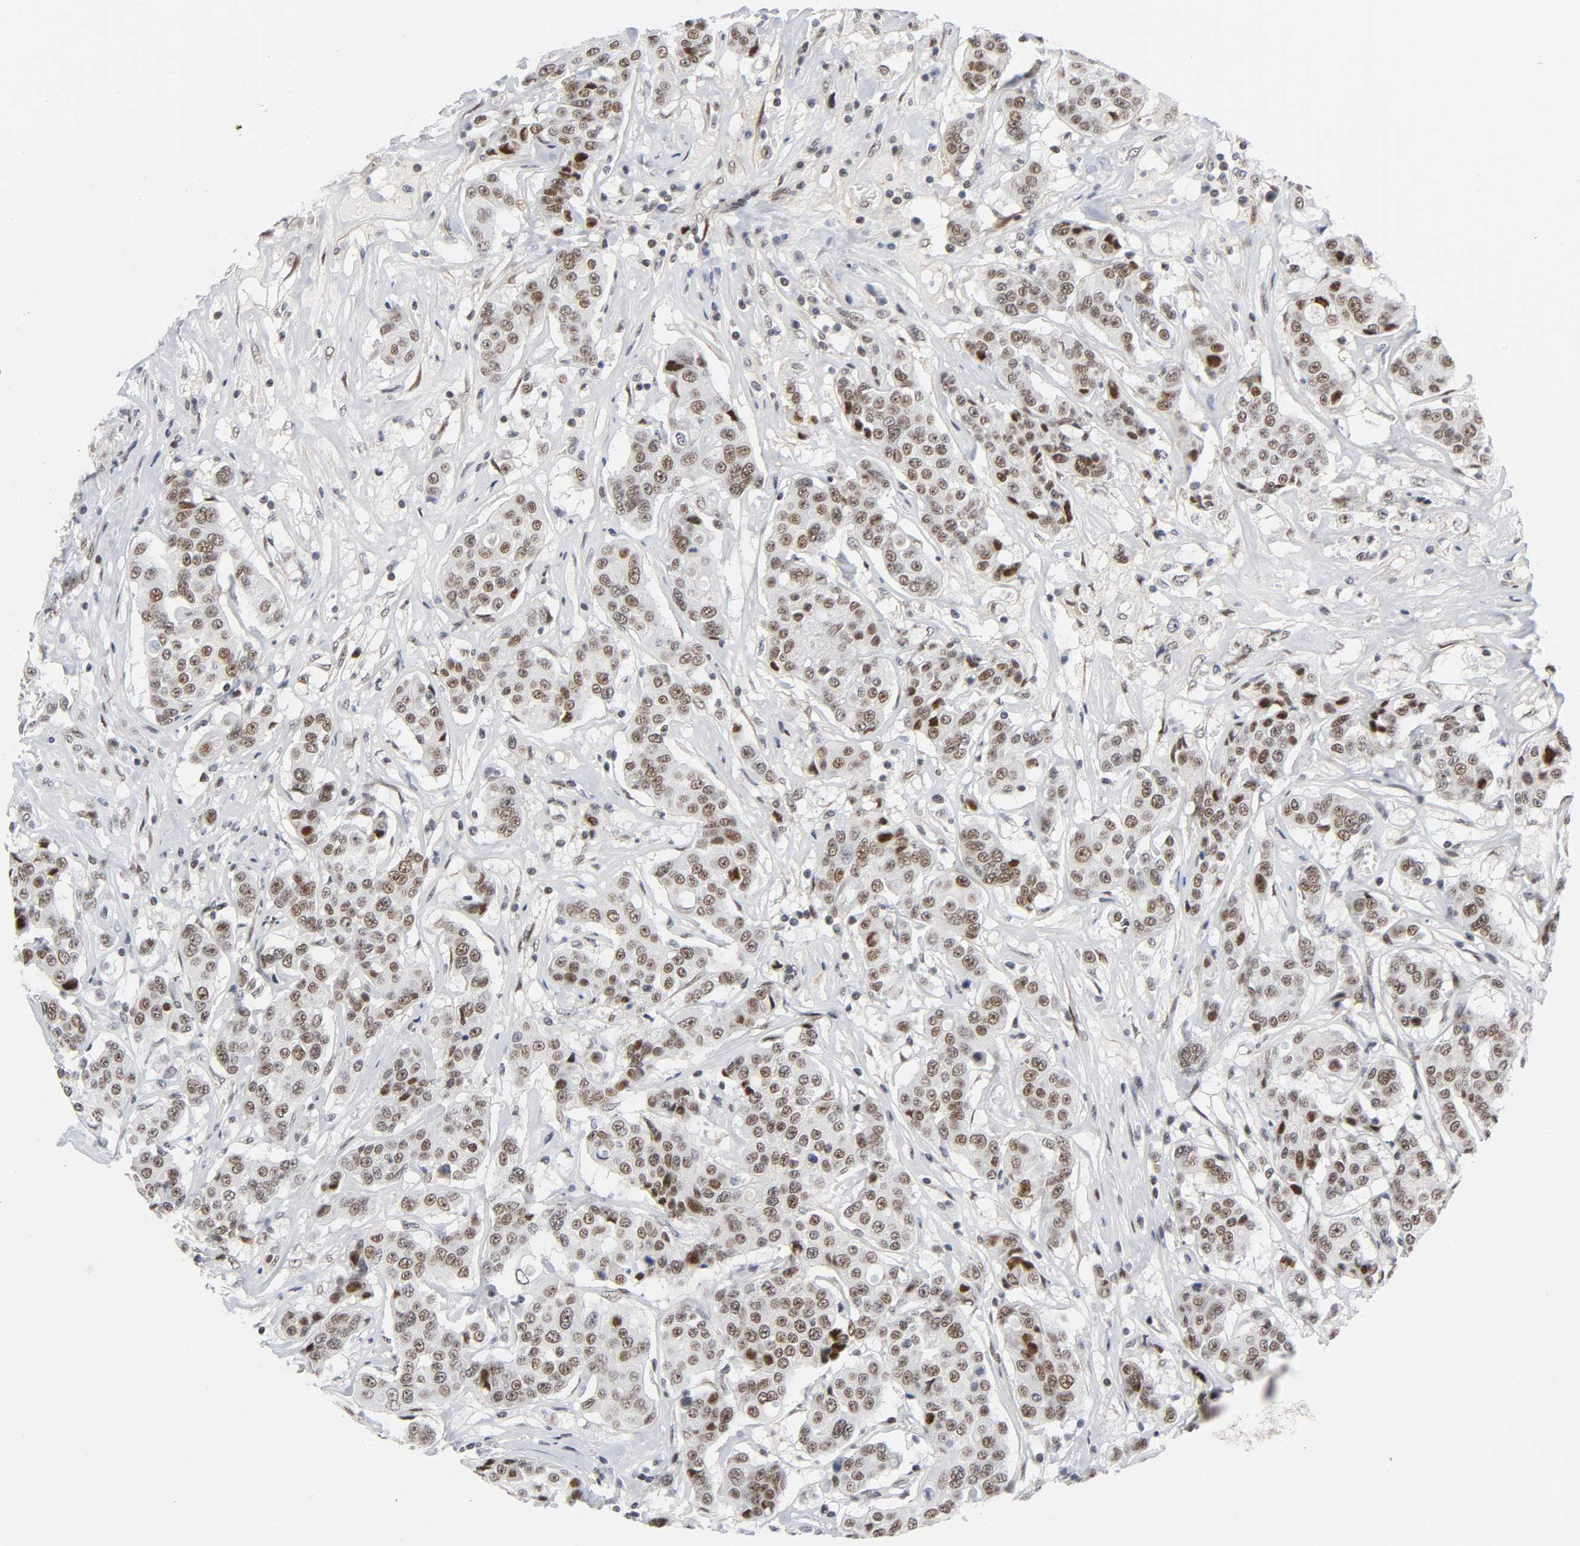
{"staining": {"intensity": "moderate", "quantity": ">75%", "location": "nuclear"}, "tissue": "breast cancer", "cell_type": "Tumor cells", "image_type": "cancer", "snomed": [{"axis": "morphology", "description": "Duct carcinoma"}, {"axis": "topography", "description": "Breast"}], "caption": "Intraductal carcinoma (breast) stained for a protein (brown) exhibits moderate nuclear positive expression in approximately >75% of tumor cells.", "gene": "DIDO1", "patient": {"sex": "female", "age": 27}}